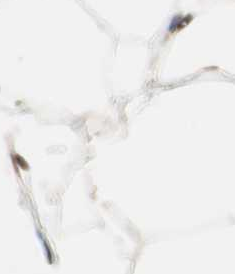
{"staining": {"intensity": "moderate", "quantity": ">75%", "location": "cytoplasmic/membranous,nuclear"}, "tissue": "adipose tissue", "cell_type": "Adipocytes", "image_type": "normal", "snomed": [{"axis": "morphology", "description": "Normal tissue, NOS"}, {"axis": "topography", "description": "Breast"}, {"axis": "topography", "description": "Adipose tissue"}], "caption": "Moderate cytoplasmic/membranous,nuclear staining for a protein is present in approximately >75% of adipocytes of benign adipose tissue using immunohistochemistry.", "gene": "NUP62", "patient": {"sex": "female", "age": 25}}